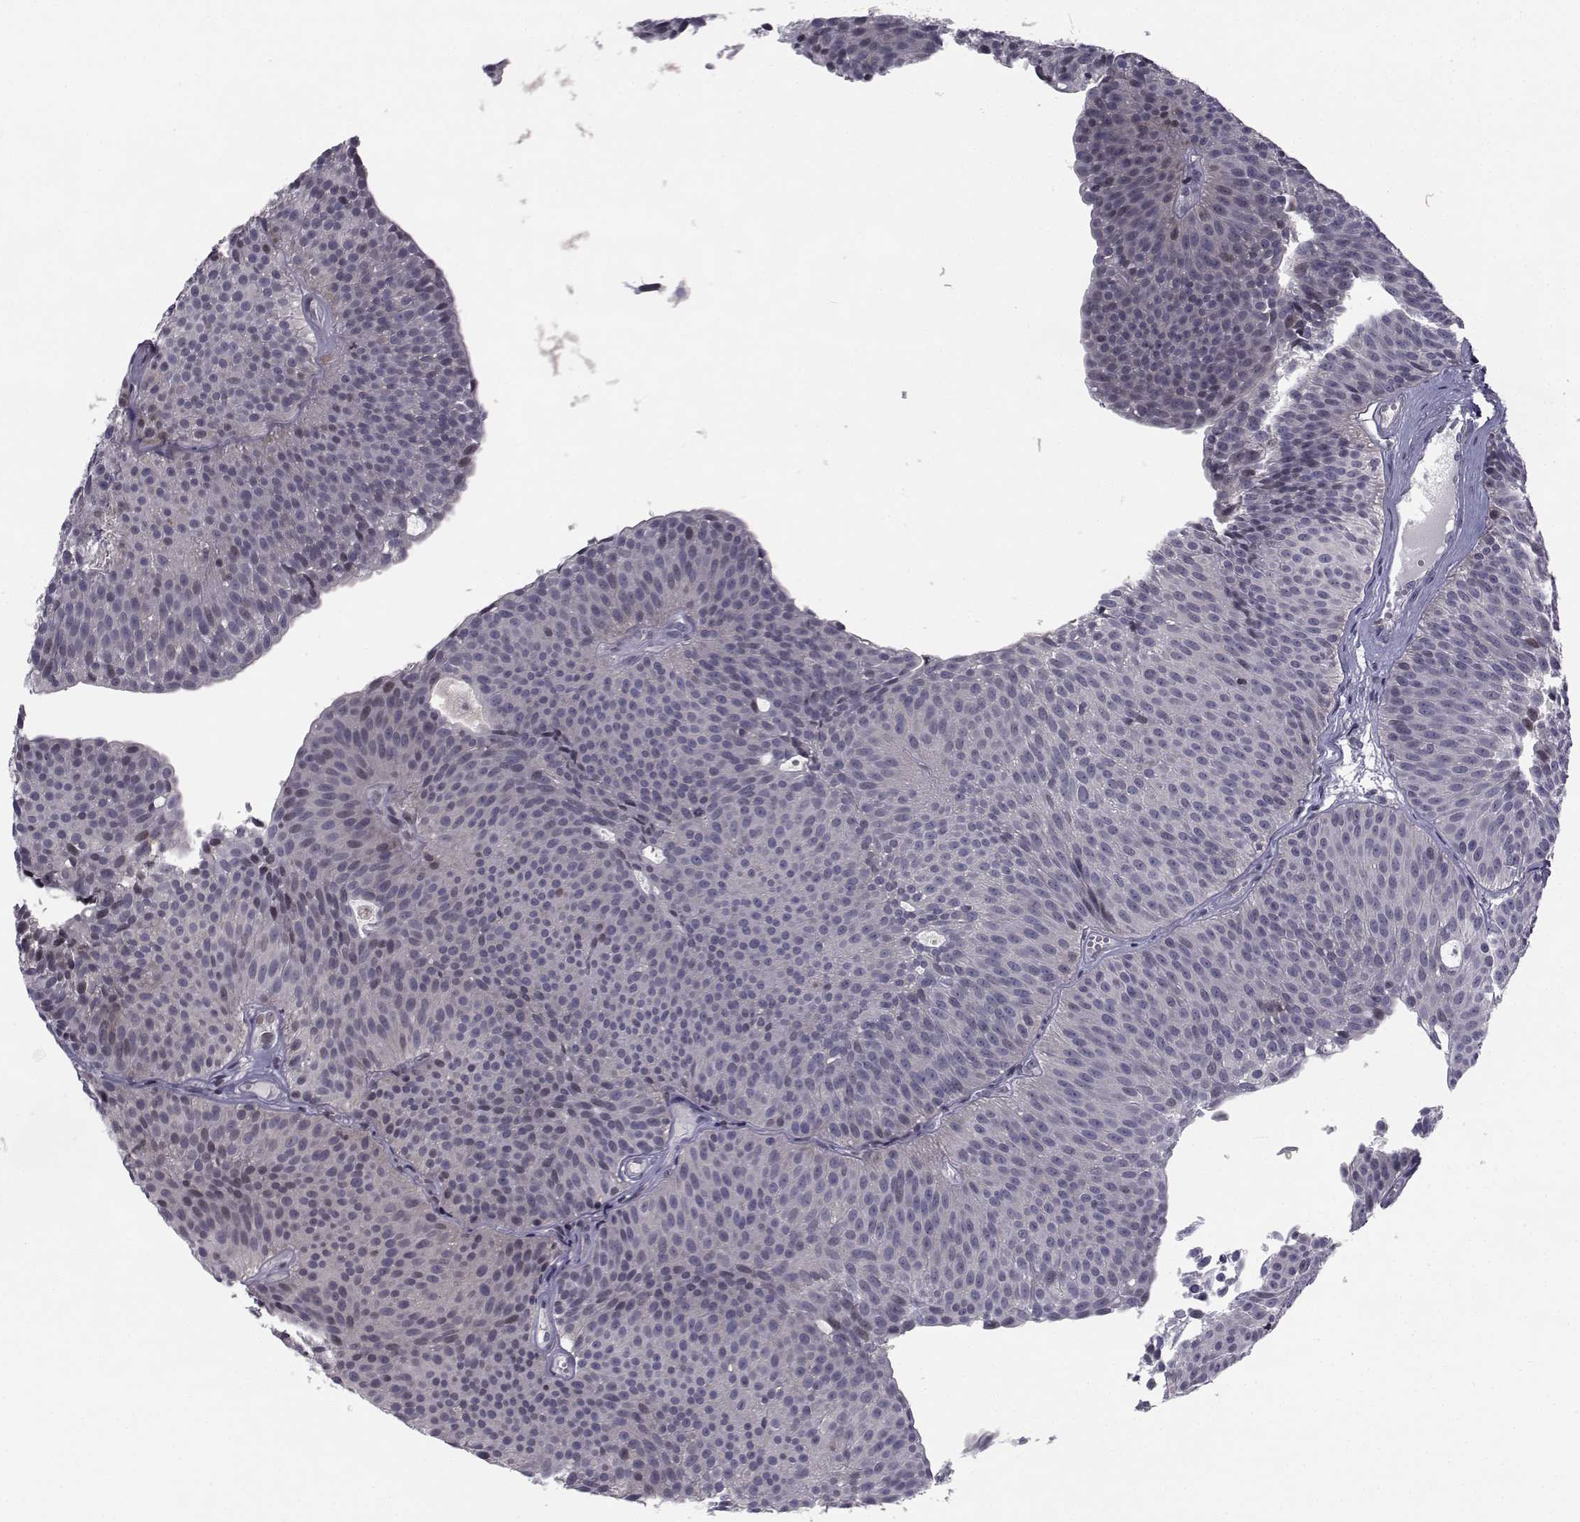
{"staining": {"intensity": "weak", "quantity": "<25%", "location": "cytoplasmic/membranous,nuclear"}, "tissue": "urothelial cancer", "cell_type": "Tumor cells", "image_type": "cancer", "snomed": [{"axis": "morphology", "description": "Urothelial carcinoma, Low grade"}, {"axis": "topography", "description": "Urinary bladder"}], "caption": "A micrograph of human urothelial cancer is negative for staining in tumor cells.", "gene": "PCP4L1", "patient": {"sex": "male", "age": 63}}